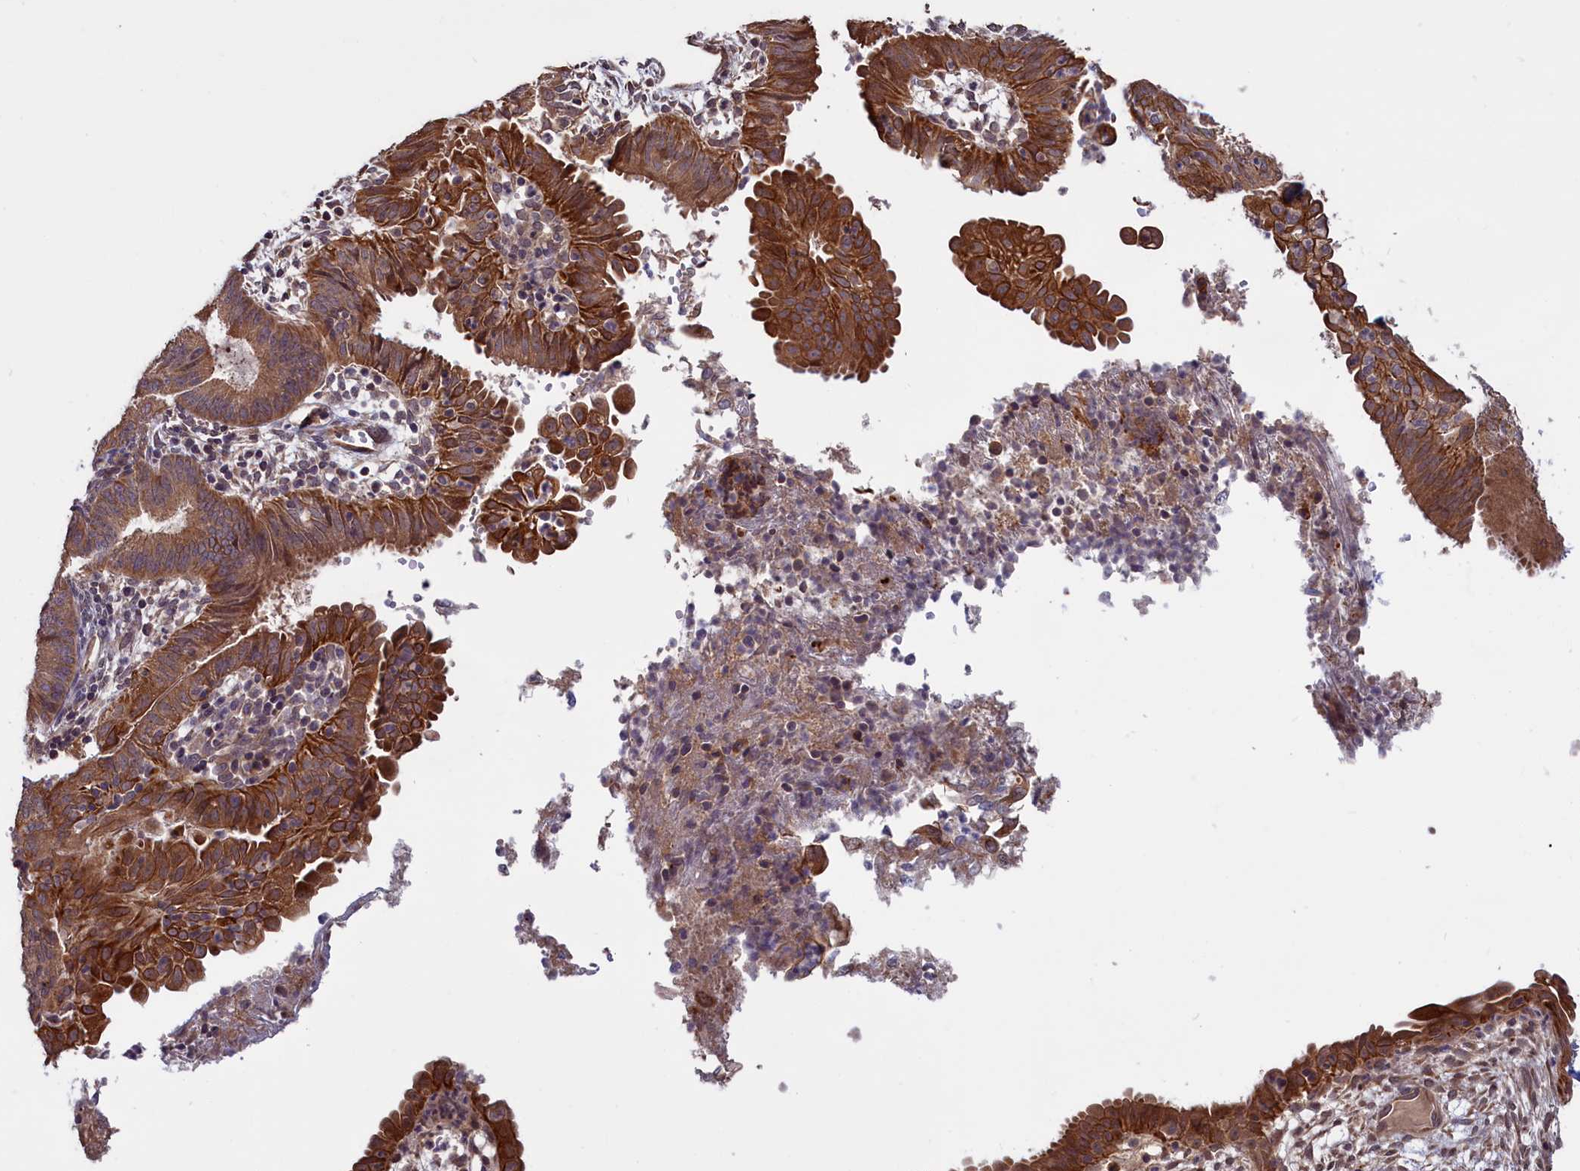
{"staining": {"intensity": "strong", "quantity": ">75%", "location": "cytoplasmic/membranous"}, "tissue": "endometrial cancer", "cell_type": "Tumor cells", "image_type": "cancer", "snomed": [{"axis": "morphology", "description": "Adenocarcinoma, NOS"}, {"axis": "topography", "description": "Endometrium"}], "caption": "Immunohistochemistry (IHC) (DAB) staining of endometrial cancer (adenocarcinoma) shows strong cytoplasmic/membranous protein staining in about >75% of tumor cells. (IHC, brightfield microscopy, high magnification).", "gene": "DENND1B", "patient": {"sex": "female", "age": 51}}